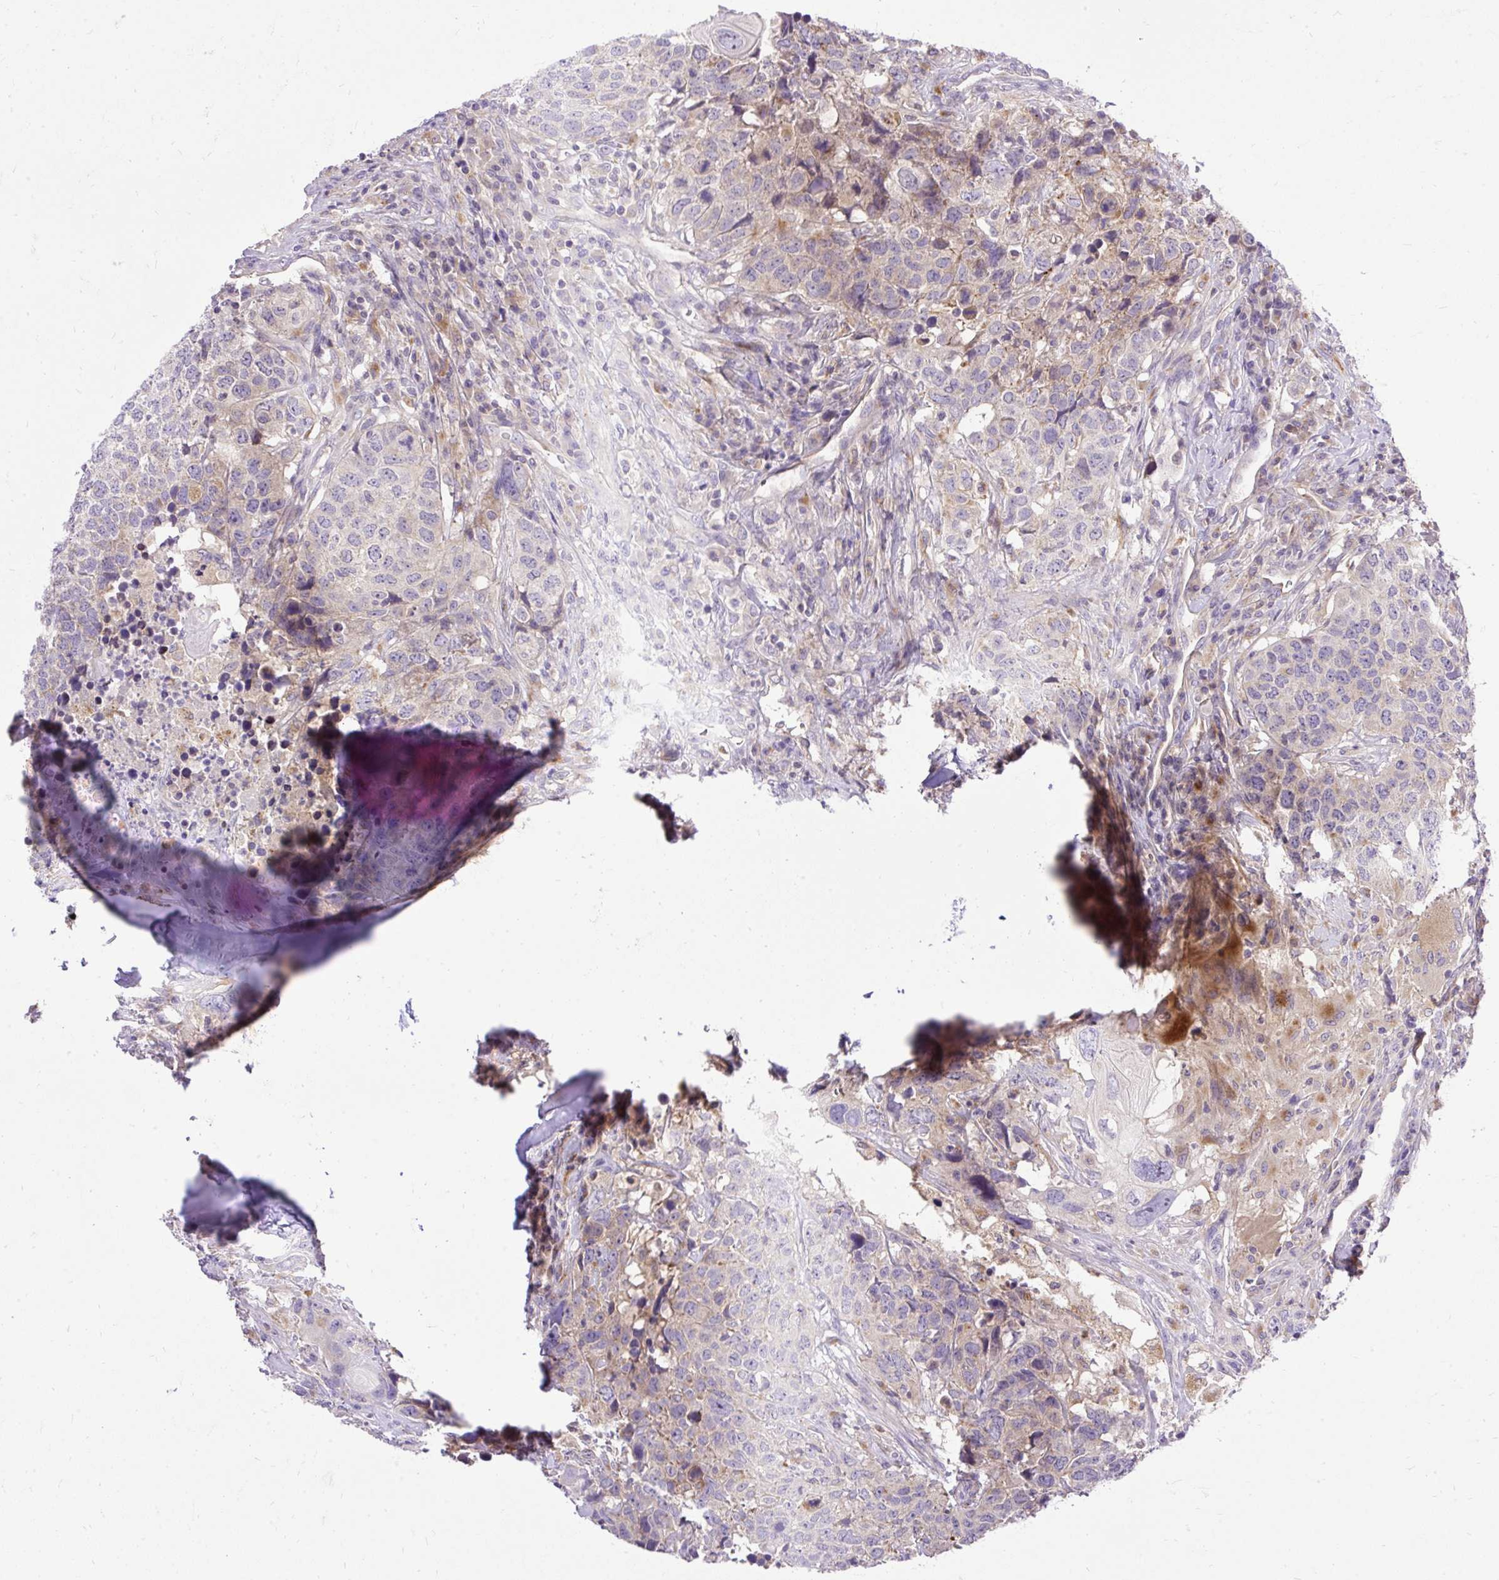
{"staining": {"intensity": "weak", "quantity": "<25%", "location": "cytoplasmic/membranous"}, "tissue": "head and neck cancer", "cell_type": "Tumor cells", "image_type": "cancer", "snomed": [{"axis": "morphology", "description": "Normal tissue, NOS"}, {"axis": "morphology", "description": "Squamous cell carcinoma, NOS"}, {"axis": "topography", "description": "Skeletal muscle"}, {"axis": "topography", "description": "Vascular tissue"}, {"axis": "topography", "description": "Peripheral nerve tissue"}, {"axis": "topography", "description": "Head-Neck"}], "caption": "Immunohistochemical staining of squamous cell carcinoma (head and neck) demonstrates no significant expression in tumor cells.", "gene": "HEXB", "patient": {"sex": "male", "age": 66}}